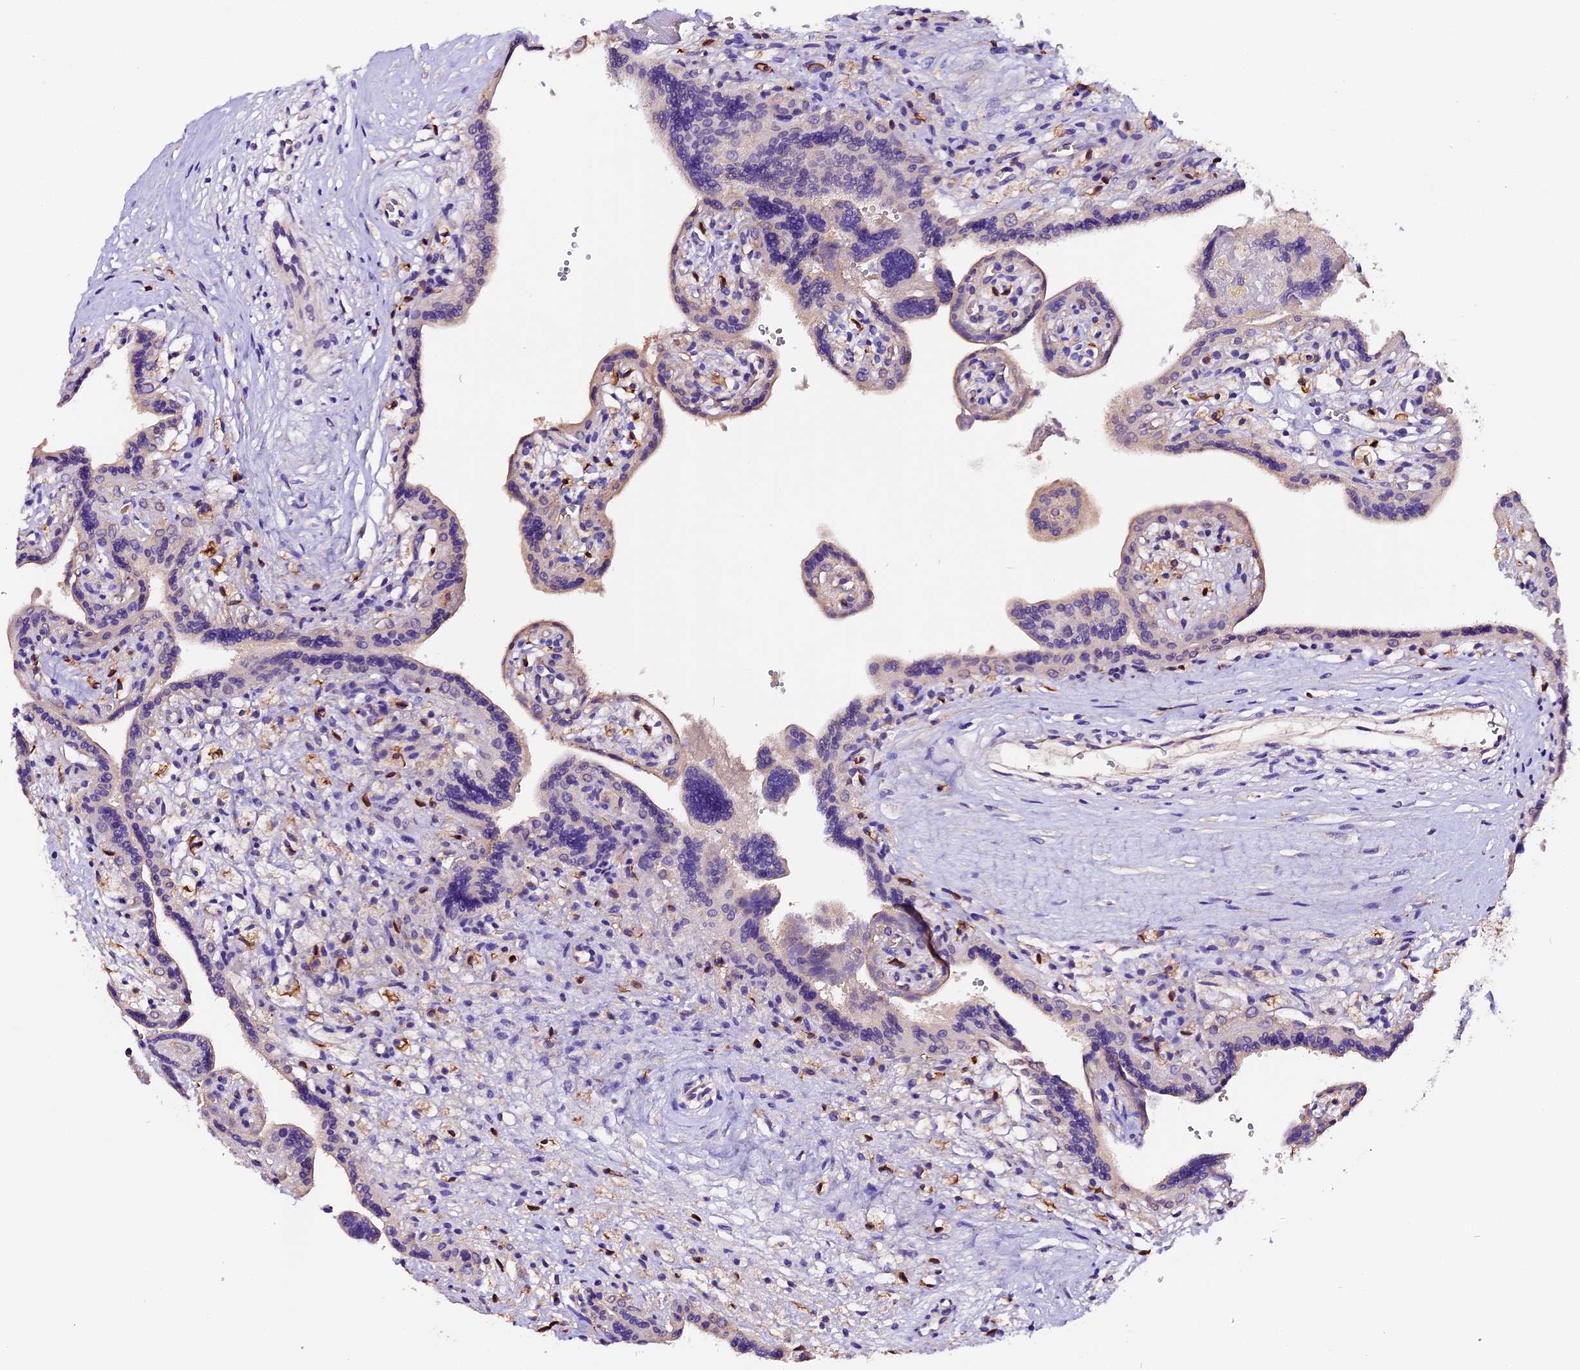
{"staining": {"intensity": "negative", "quantity": "none", "location": "none"}, "tissue": "placenta", "cell_type": "Decidual cells", "image_type": "normal", "snomed": [{"axis": "morphology", "description": "Normal tissue, NOS"}, {"axis": "topography", "description": "Placenta"}], "caption": "IHC photomicrograph of benign placenta stained for a protein (brown), which shows no positivity in decidual cells.", "gene": "SIX5", "patient": {"sex": "female", "age": 37}}